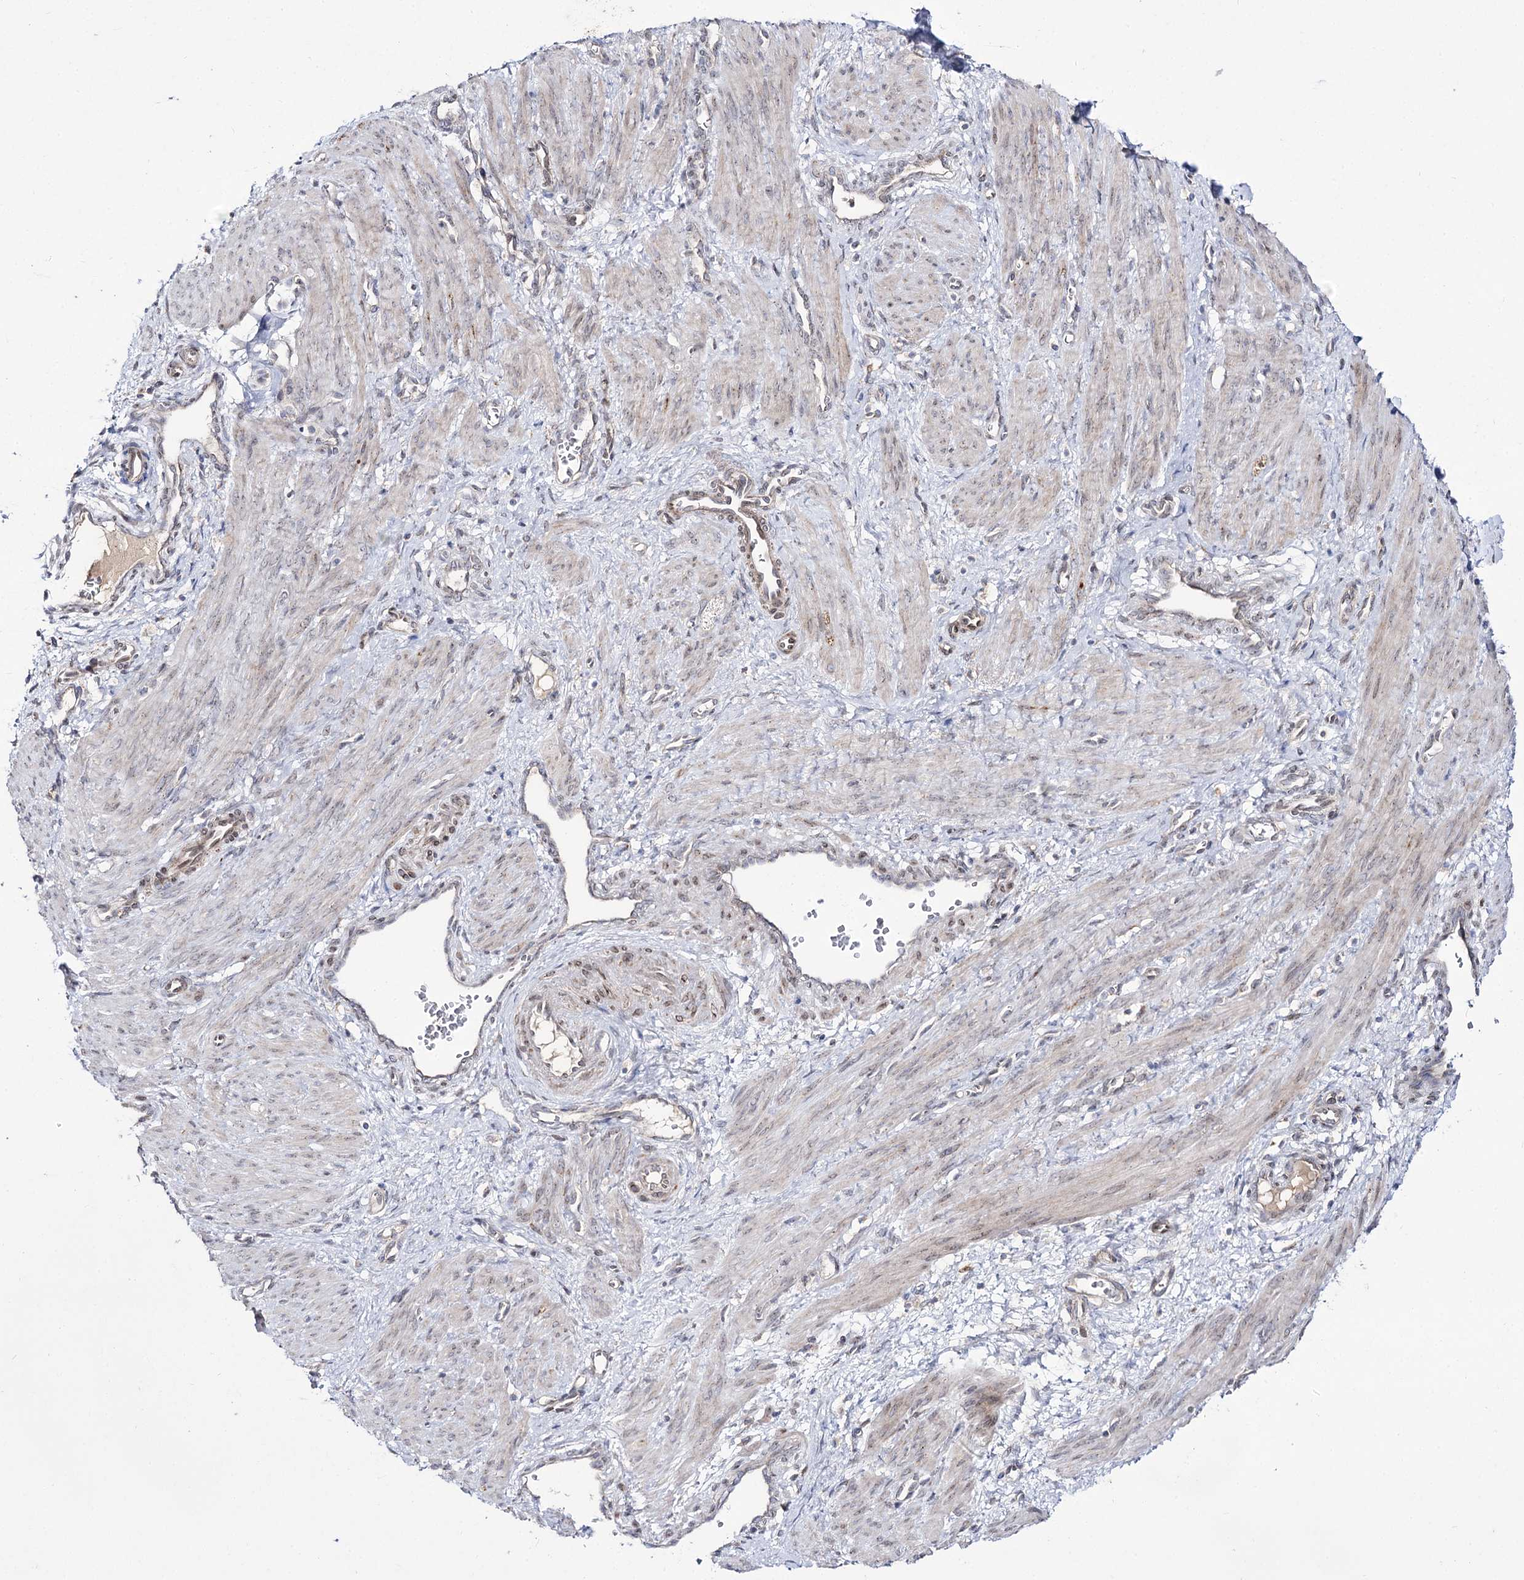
{"staining": {"intensity": "moderate", "quantity": "<25%", "location": "cytoplasmic/membranous,nuclear"}, "tissue": "smooth muscle", "cell_type": "Smooth muscle cells", "image_type": "normal", "snomed": [{"axis": "morphology", "description": "Normal tissue, NOS"}, {"axis": "topography", "description": "Endometrium"}], "caption": "Smooth muscle stained for a protein (brown) displays moderate cytoplasmic/membranous,nuclear positive positivity in about <25% of smooth muscle cells.", "gene": "C11orf80", "patient": {"sex": "female", "age": 33}}